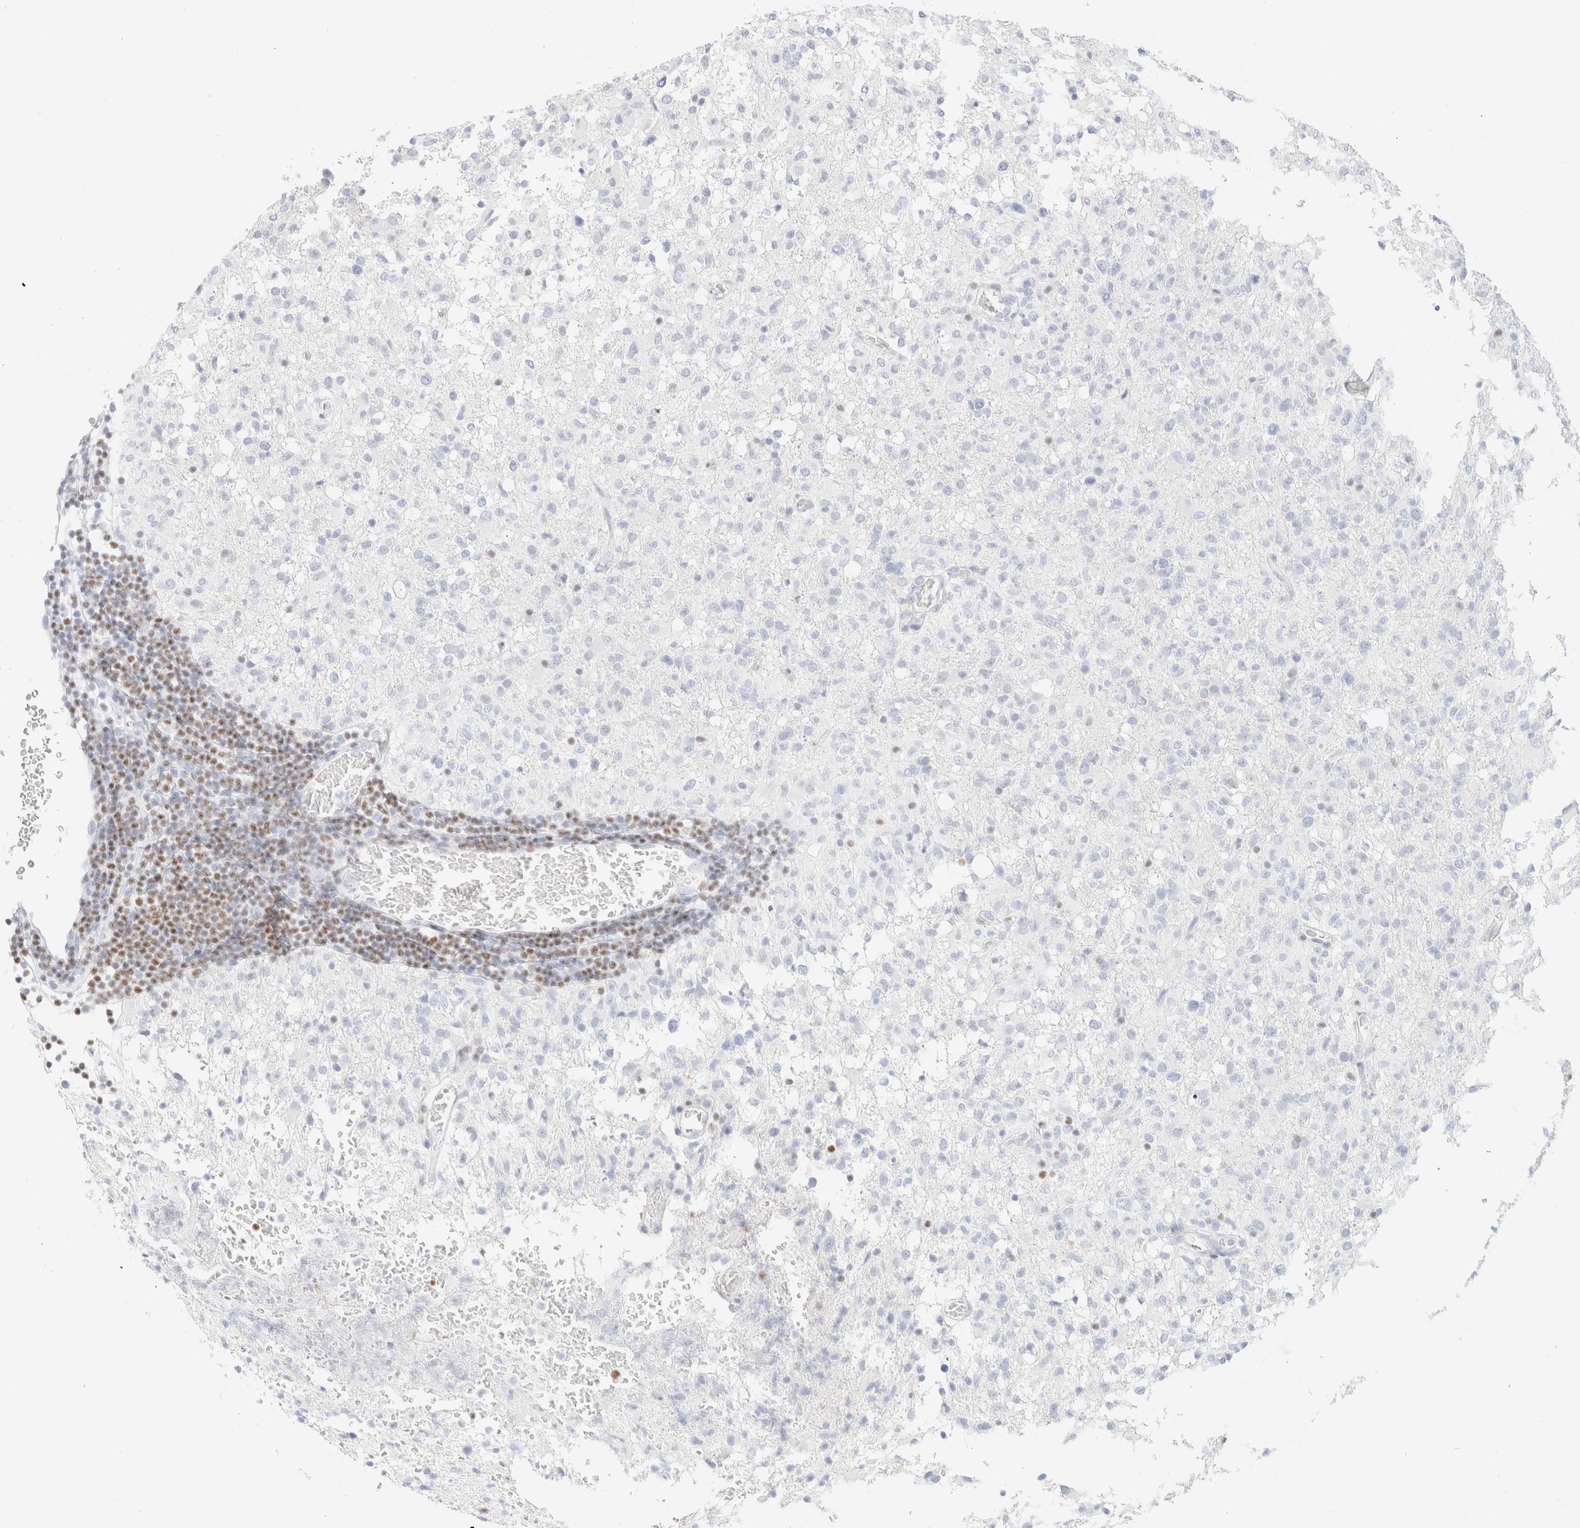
{"staining": {"intensity": "negative", "quantity": "none", "location": "none"}, "tissue": "glioma", "cell_type": "Tumor cells", "image_type": "cancer", "snomed": [{"axis": "morphology", "description": "Glioma, malignant, High grade"}, {"axis": "topography", "description": "Brain"}], "caption": "Immunohistochemistry micrograph of human high-grade glioma (malignant) stained for a protein (brown), which exhibits no positivity in tumor cells. Nuclei are stained in blue.", "gene": "IKZF3", "patient": {"sex": "female", "age": 57}}